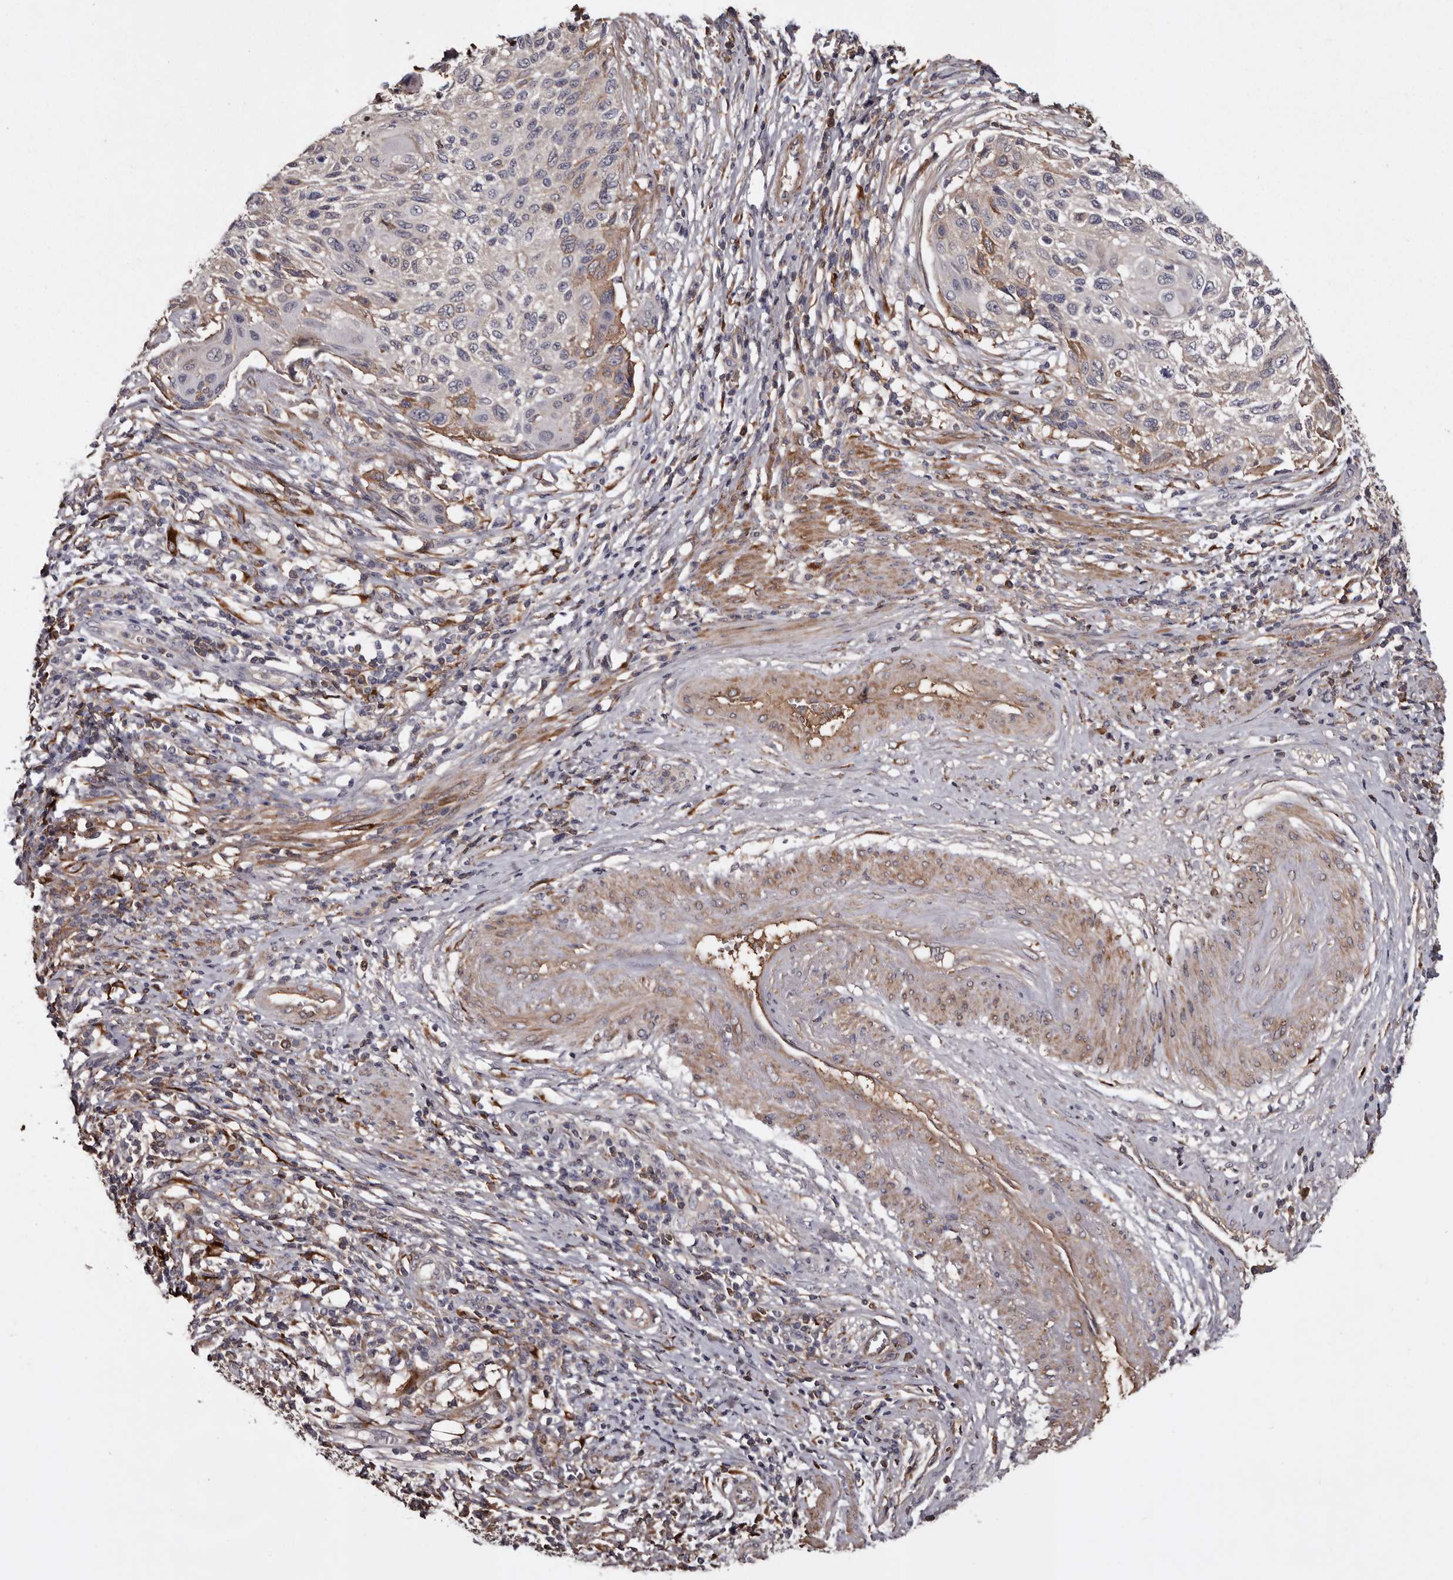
{"staining": {"intensity": "weak", "quantity": "<25%", "location": "cytoplasmic/membranous"}, "tissue": "cervical cancer", "cell_type": "Tumor cells", "image_type": "cancer", "snomed": [{"axis": "morphology", "description": "Squamous cell carcinoma, NOS"}, {"axis": "topography", "description": "Cervix"}], "caption": "This is a micrograph of immunohistochemistry (IHC) staining of cervical cancer (squamous cell carcinoma), which shows no positivity in tumor cells. The staining was performed using DAB (3,3'-diaminobenzidine) to visualize the protein expression in brown, while the nuclei were stained in blue with hematoxylin (Magnification: 20x).", "gene": "CYP1B1", "patient": {"sex": "female", "age": 70}}